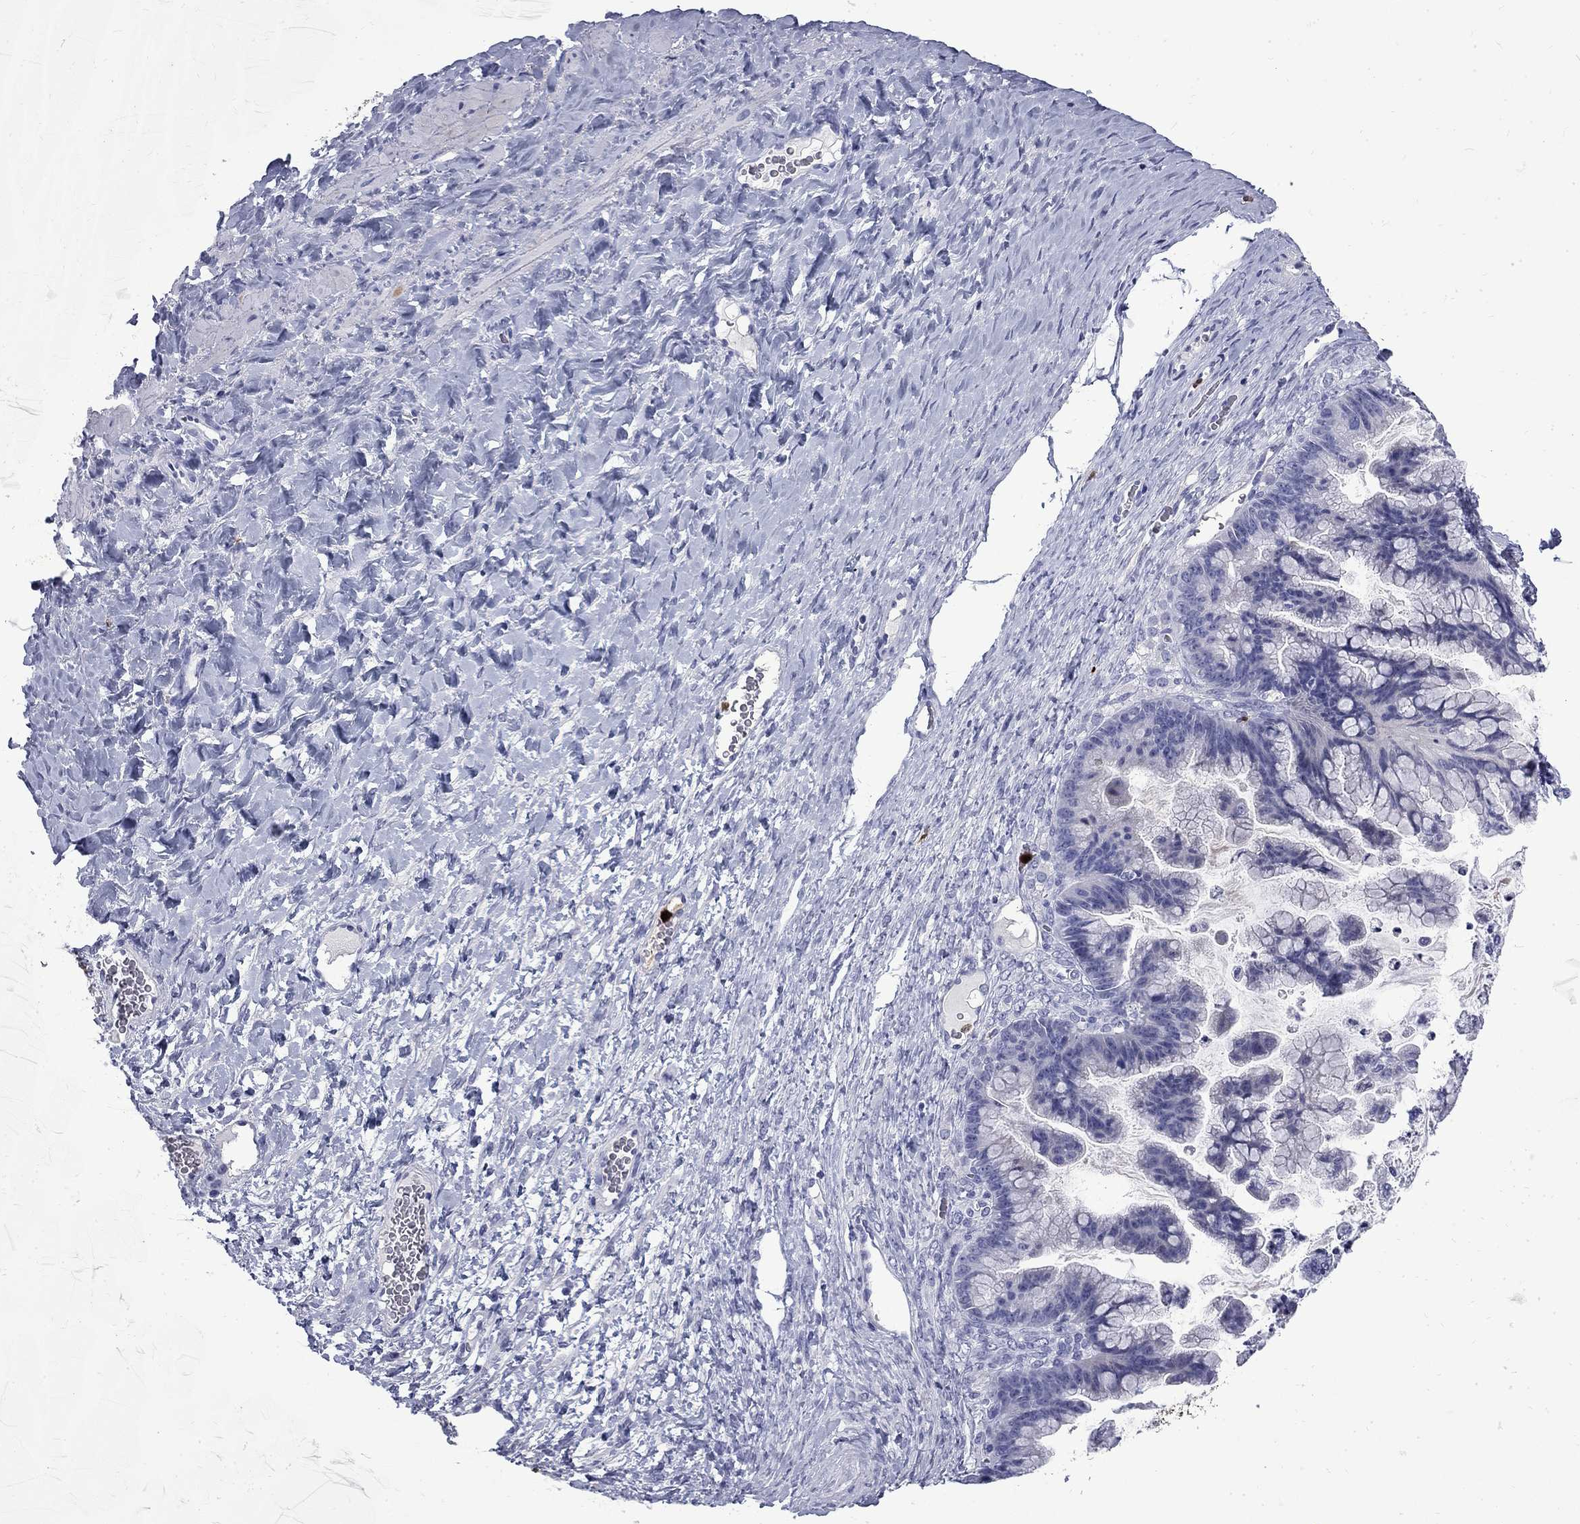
{"staining": {"intensity": "negative", "quantity": "none", "location": "none"}, "tissue": "ovarian cancer", "cell_type": "Tumor cells", "image_type": "cancer", "snomed": [{"axis": "morphology", "description": "Cystadenocarcinoma, mucinous, NOS"}, {"axis": "topography", "description": "Ovary"}], "caption": "This micrograph is of ovarian mucinous cystadenocarcinoma stained with immunohistochemistry to label a protein in brown with the nuclei are counter-stained blue. There is no expression in tumor cells.", "gene": "TRIM29", "patient": {"sex": "female", "age": 67}}